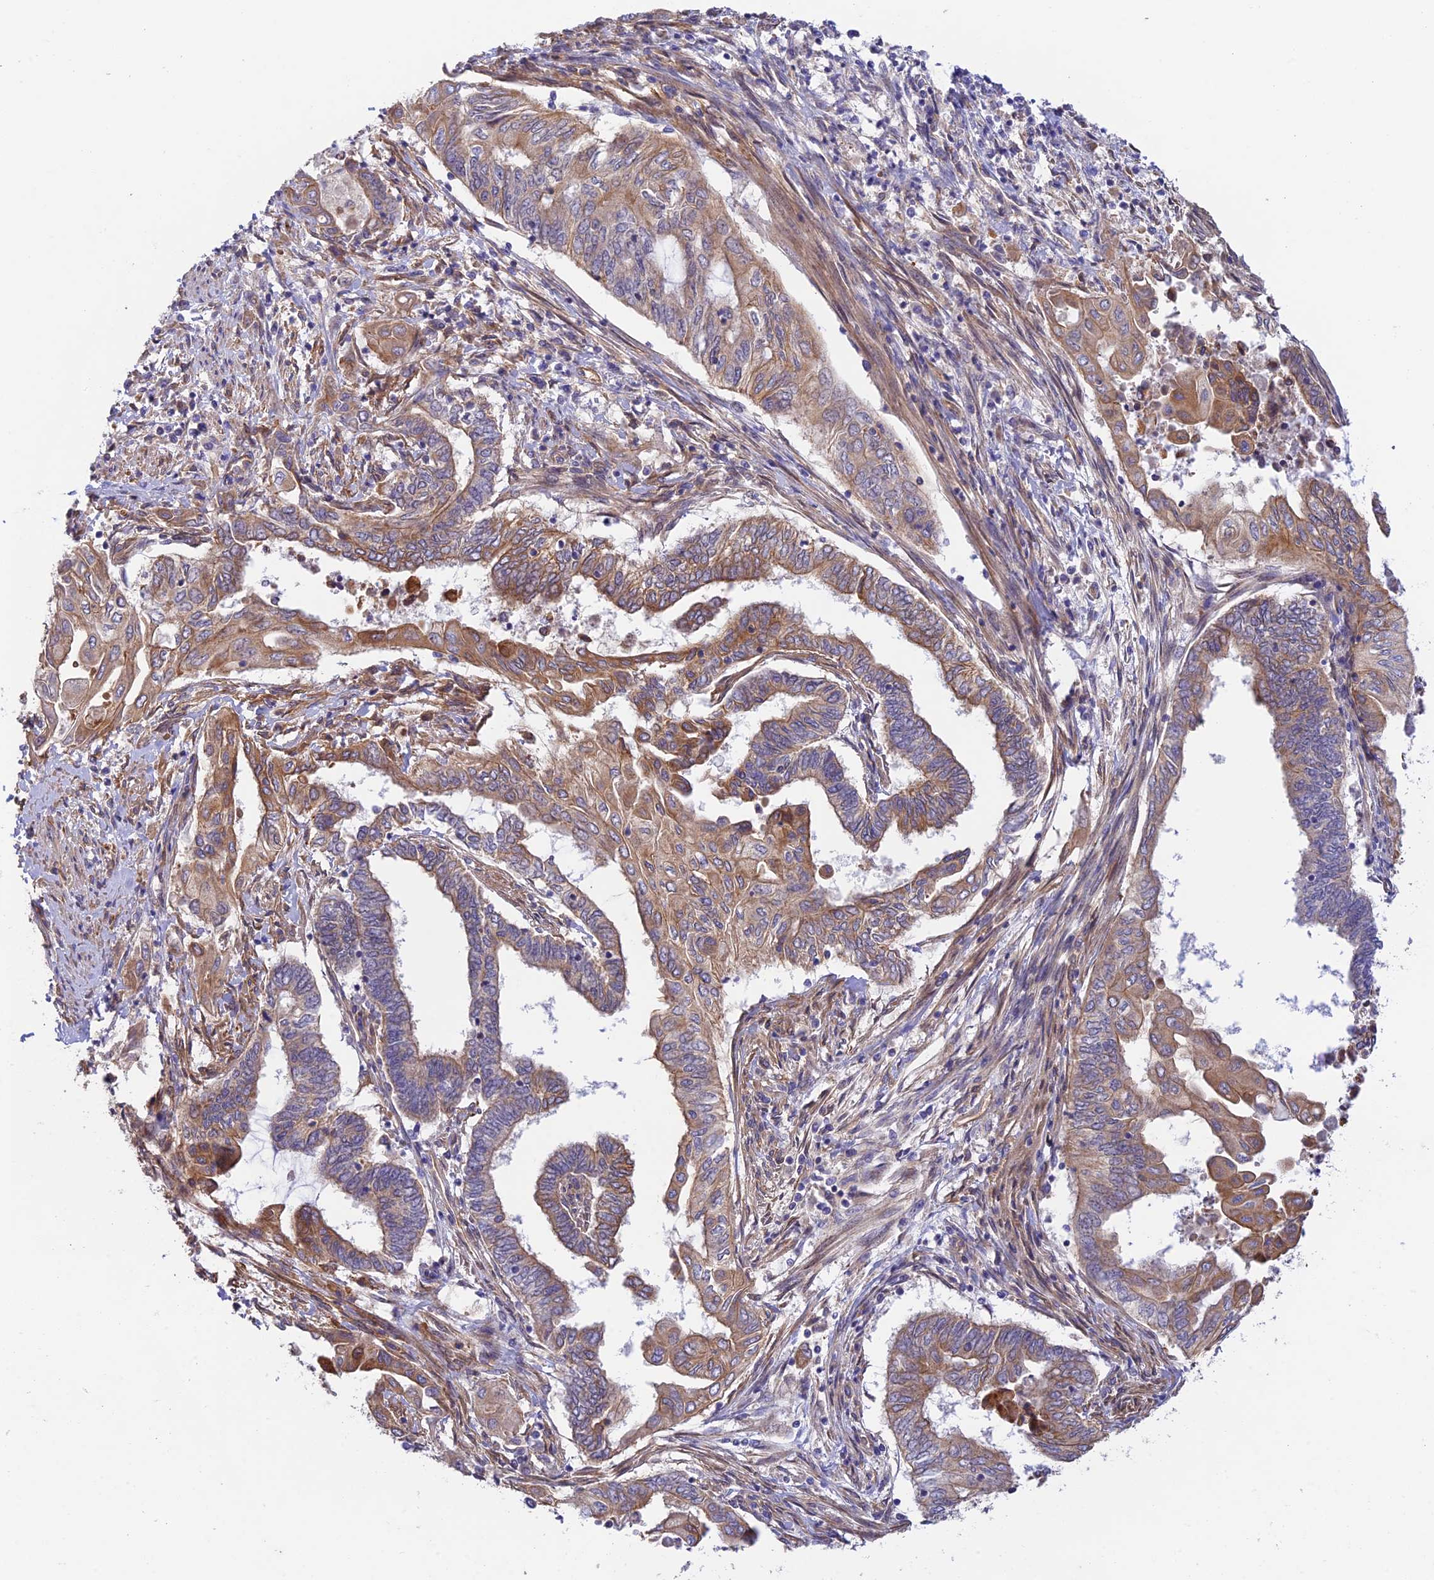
{"staining": {"intensity": "moderate", "quantity": "25%-75%", "location": "cytoplasmic/membranous"}, "tissue": "endometrial cancer", "cell_type": "Tumor cells", "image_type": "cancer", "snomed": [{"axis": "morphology", "description": "Adenocarcinoma, NOS"}, {"axis": "topography", "description": "Uterus"}, {"axis": "topography", "description": "Endometrium"}], "caption": "Endometrial adenocarcinoma stained with DAB immunohistochemistry (IHC) reveals medium levels of moderate cytoplasmic/membranous expression in approximately 25%-75% of tumor cells.", "gene": "MYO9A", "patient": {"sex": "female", "age": 70}}